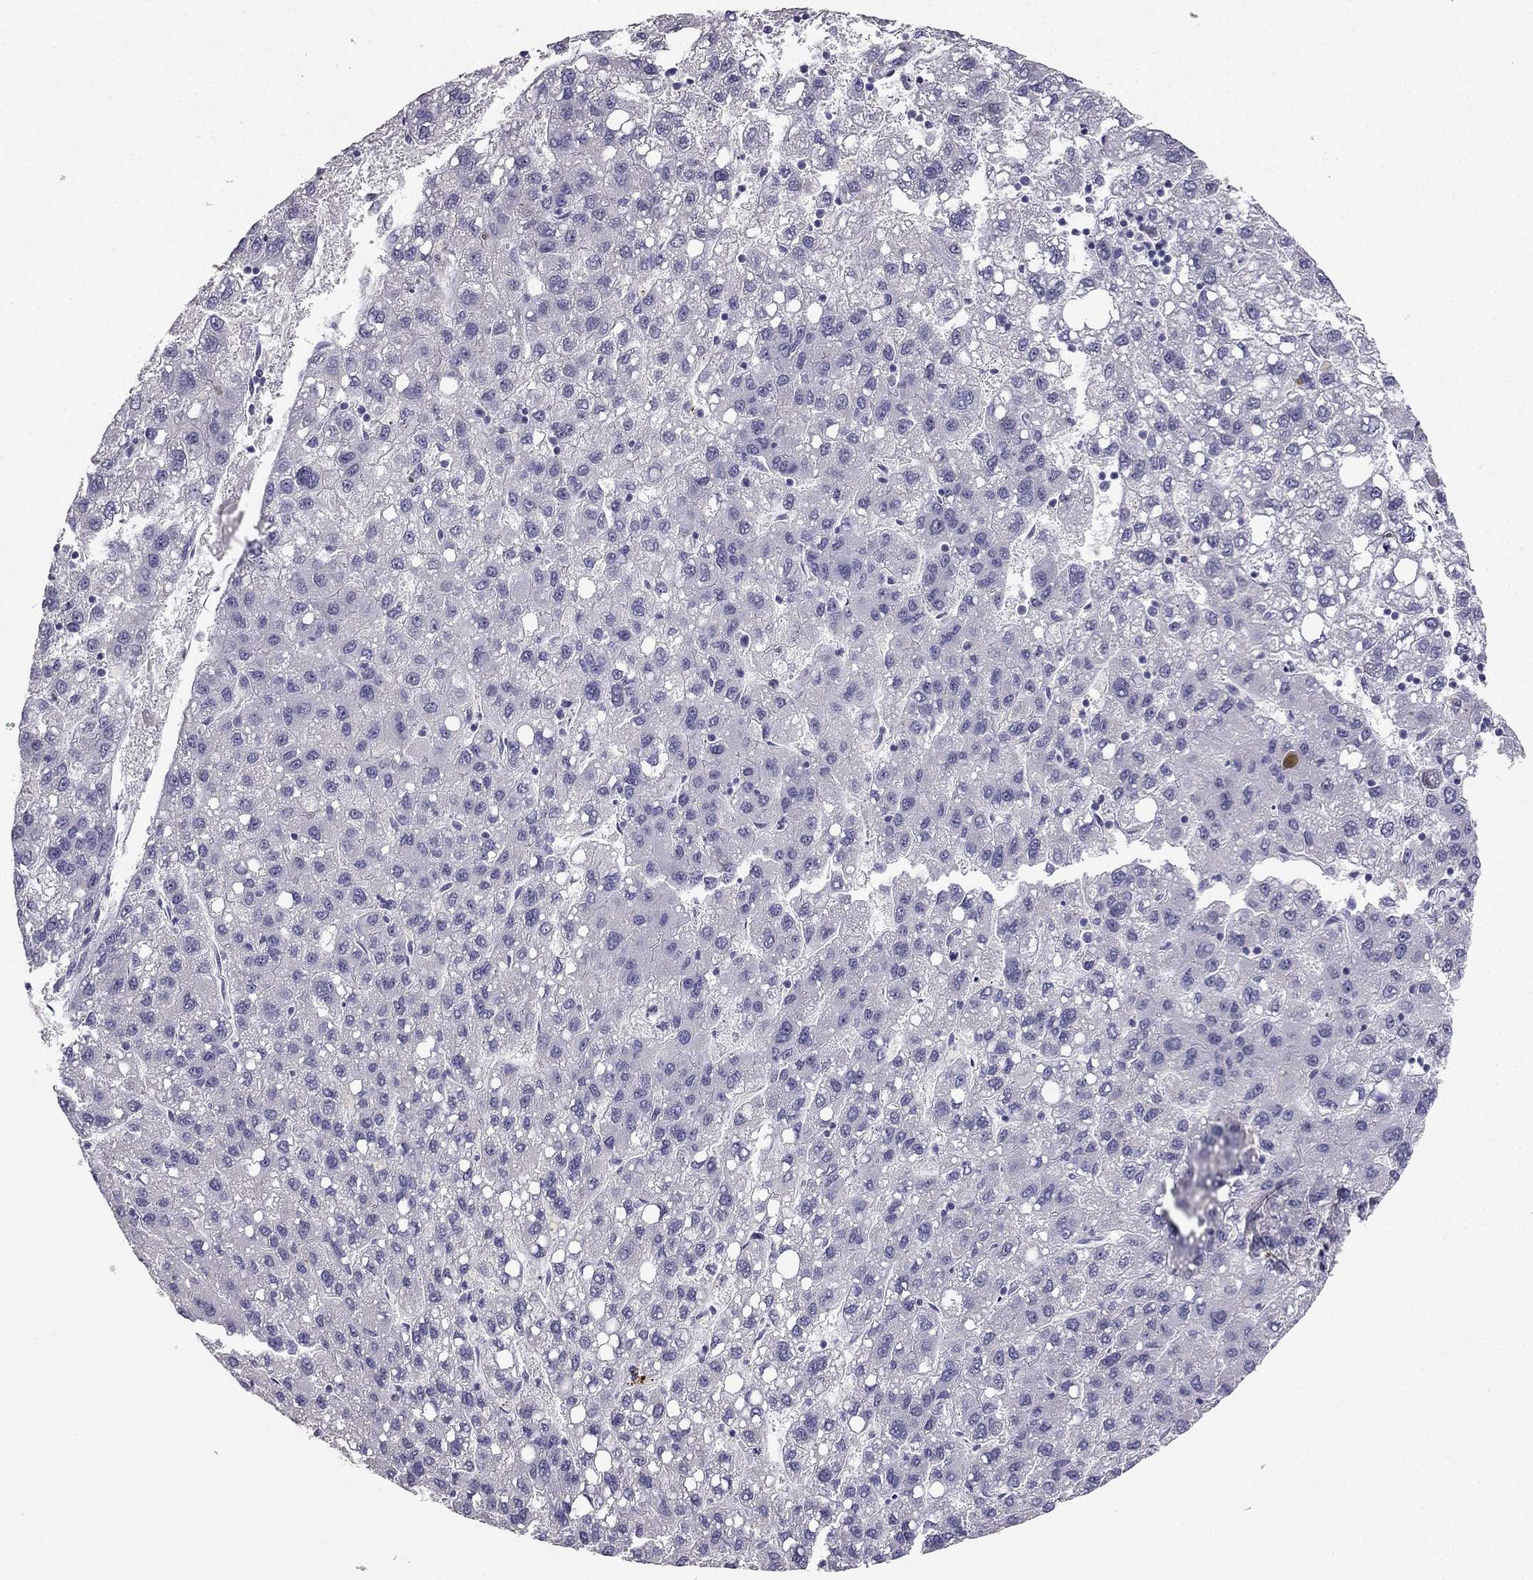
{"staining": {"intensity": "negative", "quantity": "none", "location": "none"}, "tissue": "liver cancer", "cell_type": "Tumor cells", "image_type": "cancer", "snomed": [{"axis": "morphology", "description": "Carcinoma, Hepatocellular, NOS"}, {"axis": "topography", "description": "Liver"}], "caption": "Micrograph shows no protein staining in tumor cells of hepatocellular carcinoma (liver) tissue.", "gene": "CALB2", "patient": {"sex": "female", "age": 82}}